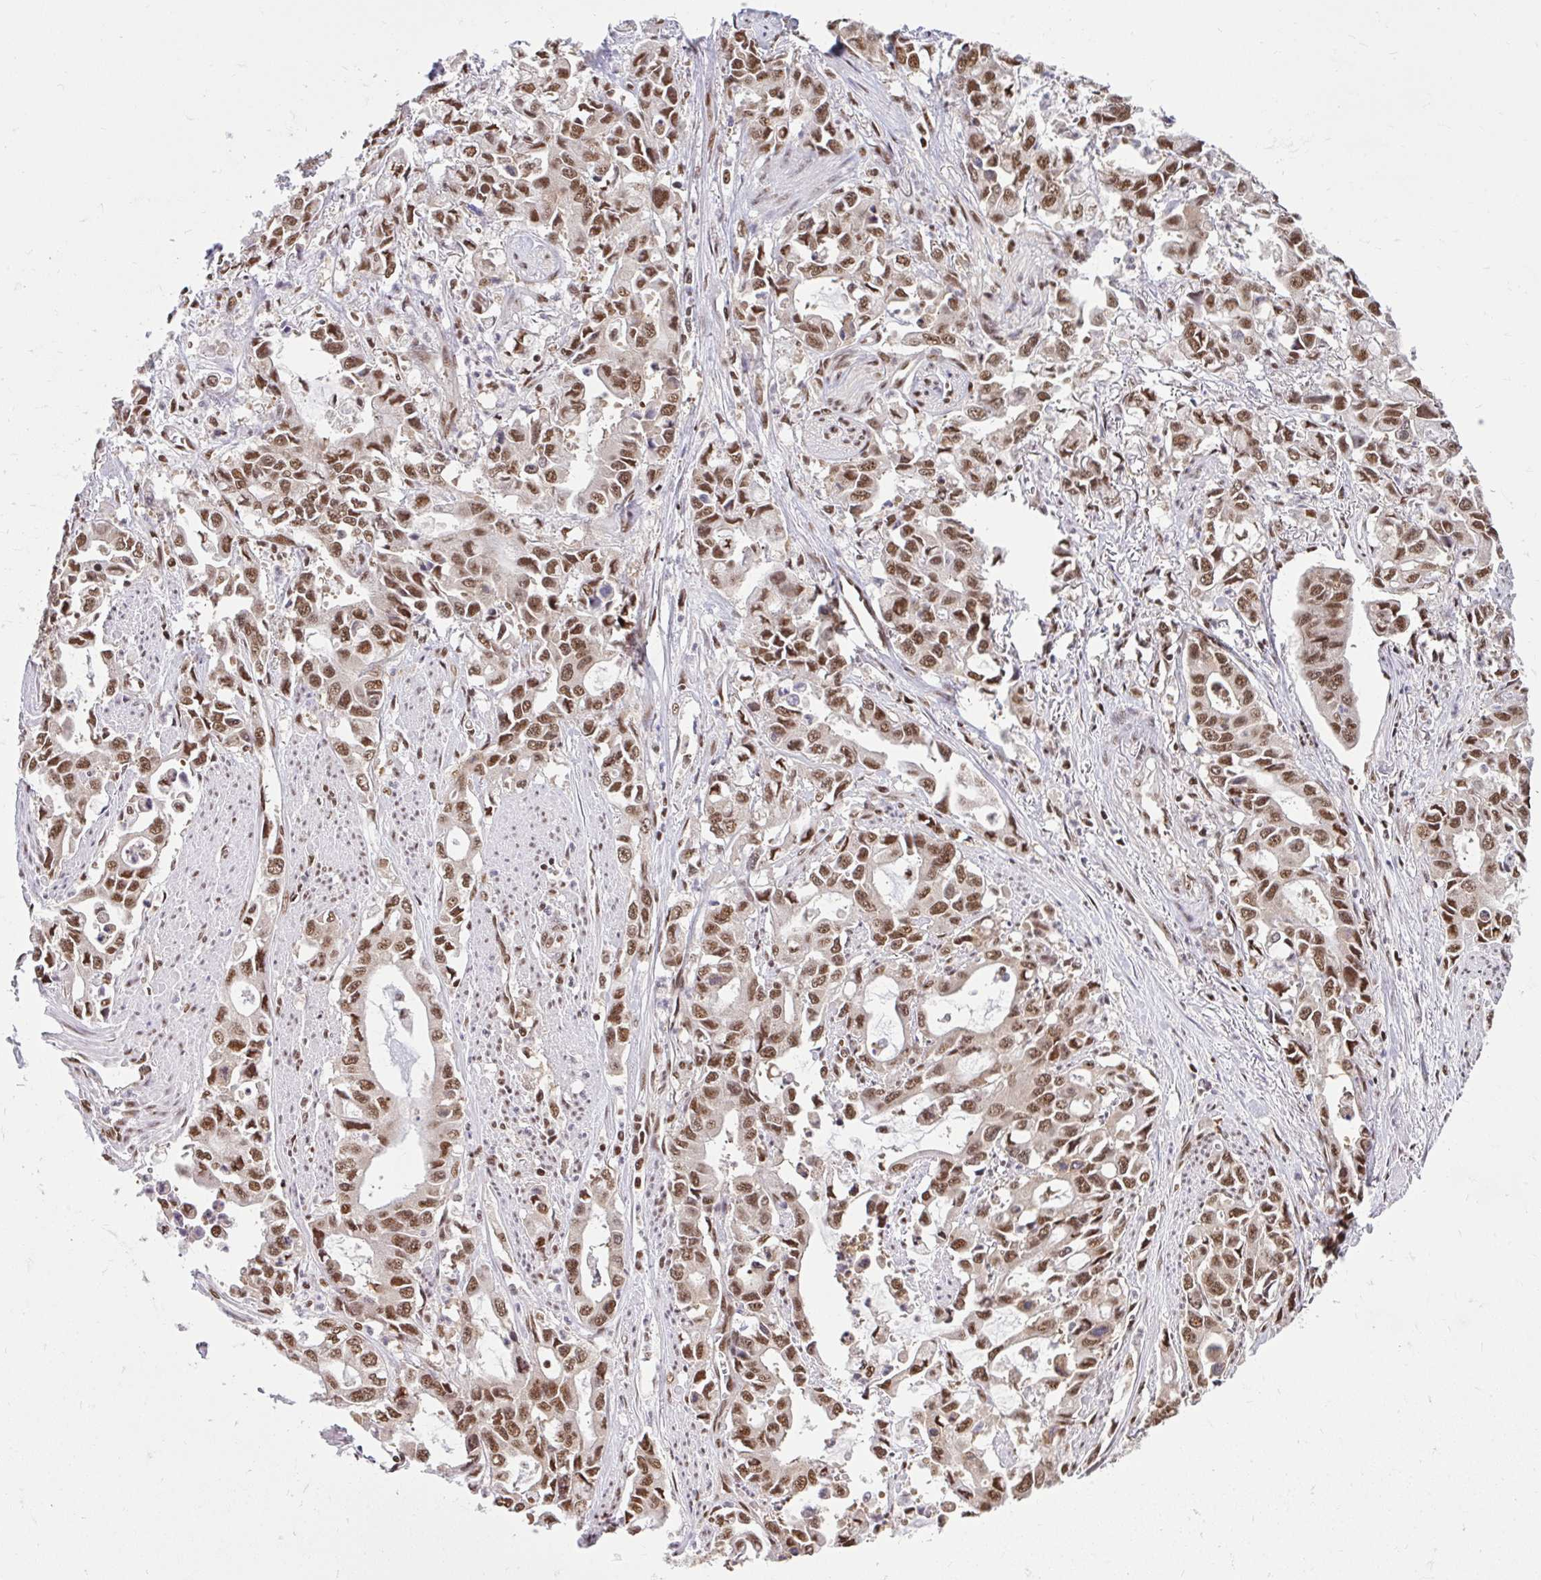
{"staining": {"intensity": "moderate", "quantity": ">75%", "location": "nuclear"}, "tissue": "stomach cancer", "cell_type": "Tumor cells", "image_type": "cancer", "snomed": [{"axis": "morphology", "description": "Adenocarcinoma, NOS"}, {"axis": "topography", "description": "Stomach, upper"}], "caption": "Immunohistochemistry (IHC) micrograph of neoplastic tissue: stomach cancer (adenocarcinoma) stained using IHC exhibits medium levels of moderate protein expression localized specifically in the nuclear of tumor cells, appearing as a nuclear brown color.", "gene": "ABCA9", "patient": {"sex": "male", "age": 85}}